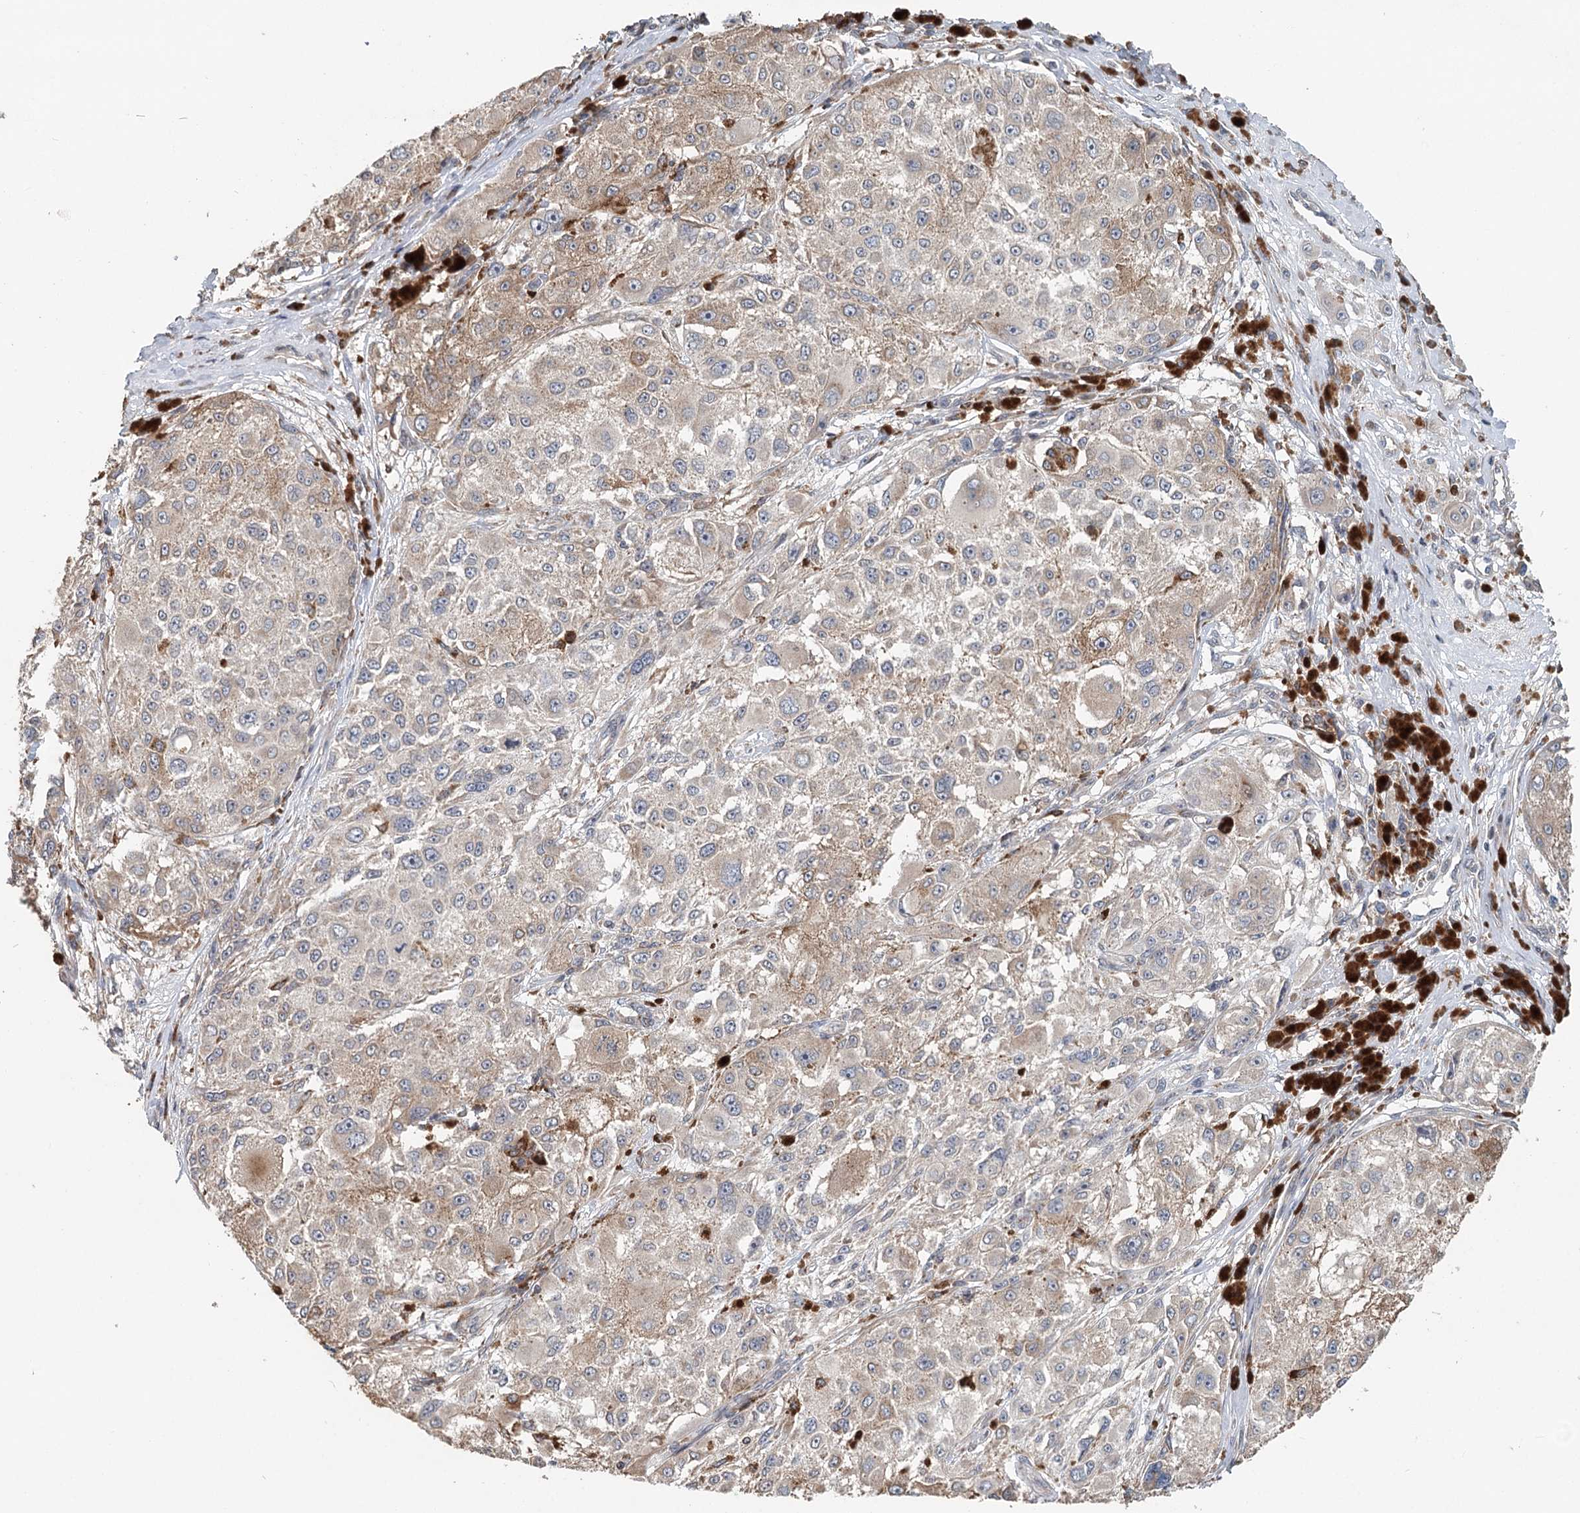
{"staining": {"intensity": "weak", "quantity": "25%-75%", "location": "cytoplasmic/membranous"}, "tissue": "melanoma", "cell_type": "Tumor cells", "image_type": "cancer", "snomed": [{"axis": "morphology", "description": "Necrosis, NOS"}, {"axis": "morphology", "description": "Malignant melanoma, NOS"}, {"axis": "topography", "description": "Skin"}], "caption": "Immunohistochemistry (IHC) of human malignant melanoma displays low levels of weak cytoplasmic/membranous expression in about 25%-75% of tumor cells.", "gene": "RNF111", "patient": {"sex": "female", "age": 87}}